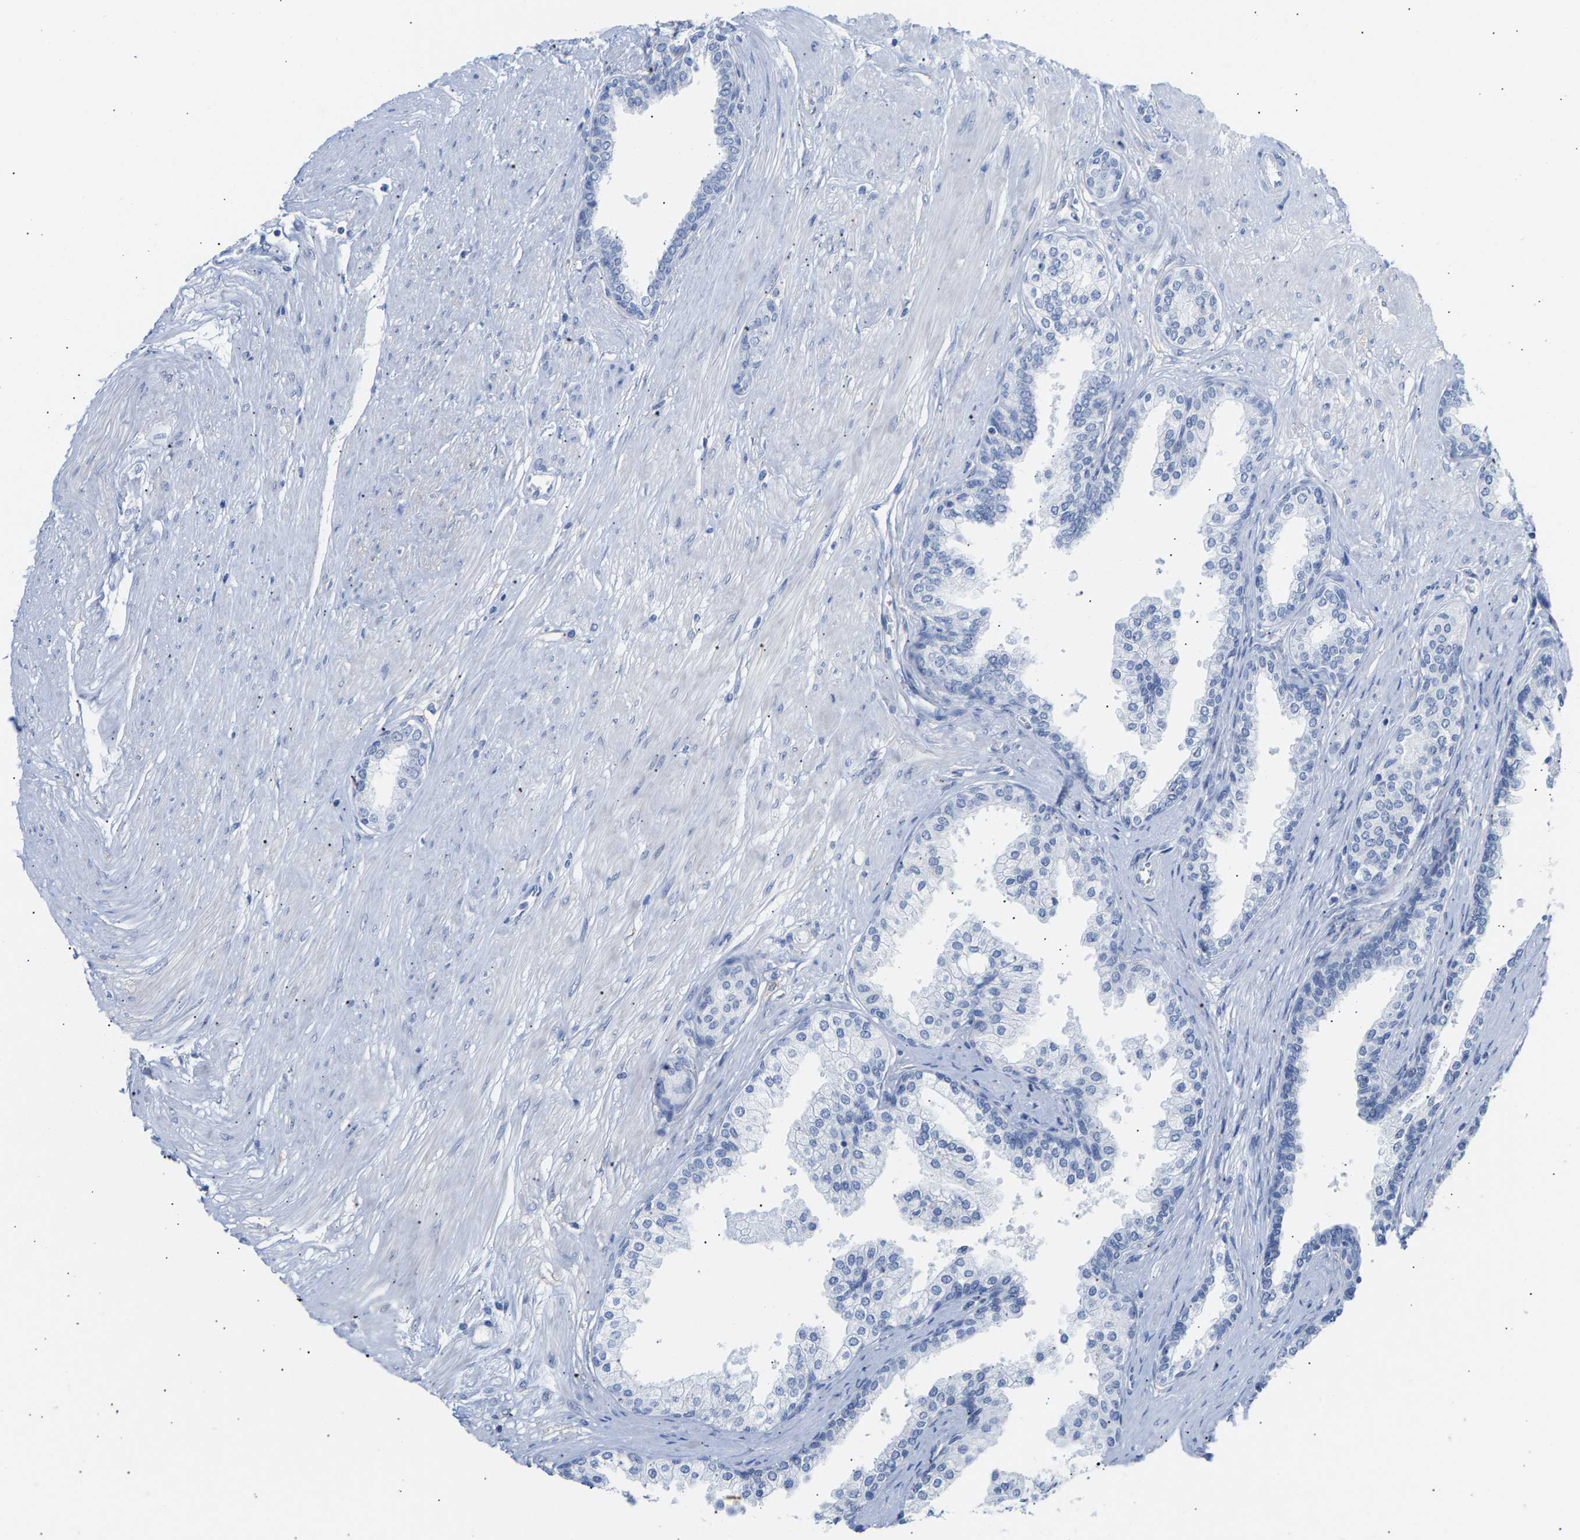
{"staining": {"intensity": "negative", "quantity": "none", "location": "none"}, "tissue": "prostate cancer", "cell_type": "Tumor cells", "image_type": "cancer", "snomed": [{"axis": "morphology", "description": "Adenocarcinoma, Low grade"}, {"axis": "topography", "description": "Prostate"}], "caption": "IHC micrograph of neoplastic tissue: human prostate cancer (adenocarcinoma (low-grade)) stained with DAB (3,3'-diaminobenzidine) displays no significant protein staining in tumor cells.", "gene": "AMPH", "patient": {"sex": "male", "age": 57}}